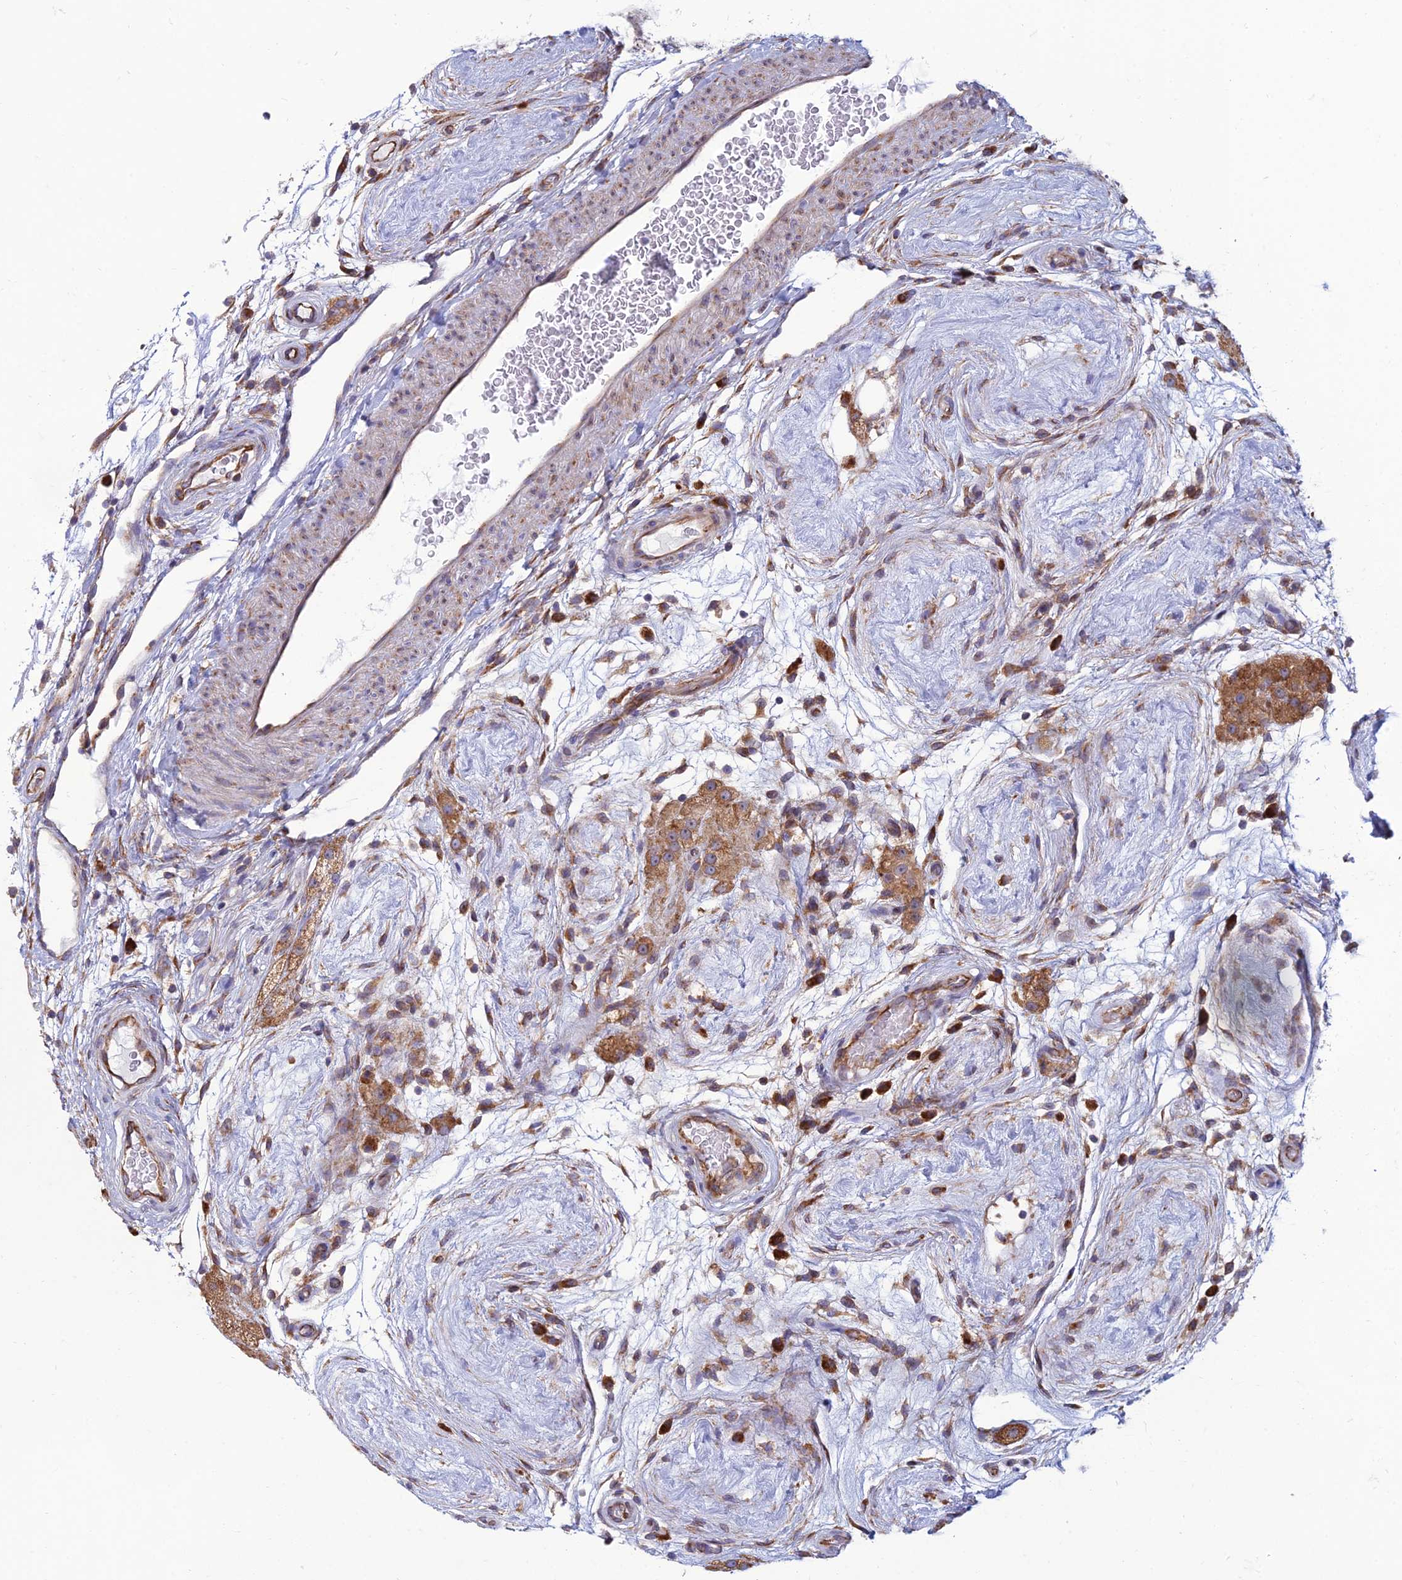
{"staining": {"intensity": "moderate", "quantity": ">75%", "location": "cytoplasmic/membranous"}, "tissue": "testis cancer", "cell_type": "Tumor cells", "image_type": "cancer", "snomed": [{"axis": "morphology", "description": "Seminoma, NOS"}, {"axis": "topography", "description": "Testis"}], "caption": "Testis seminoma stained with a brown dye exhibits moderate cytoplasmic/membranous positive expression in approximately >75% of tumor cells.", "gene": "RPL17-C18orf32", "patient": {"sex": "male", "age": 34}}